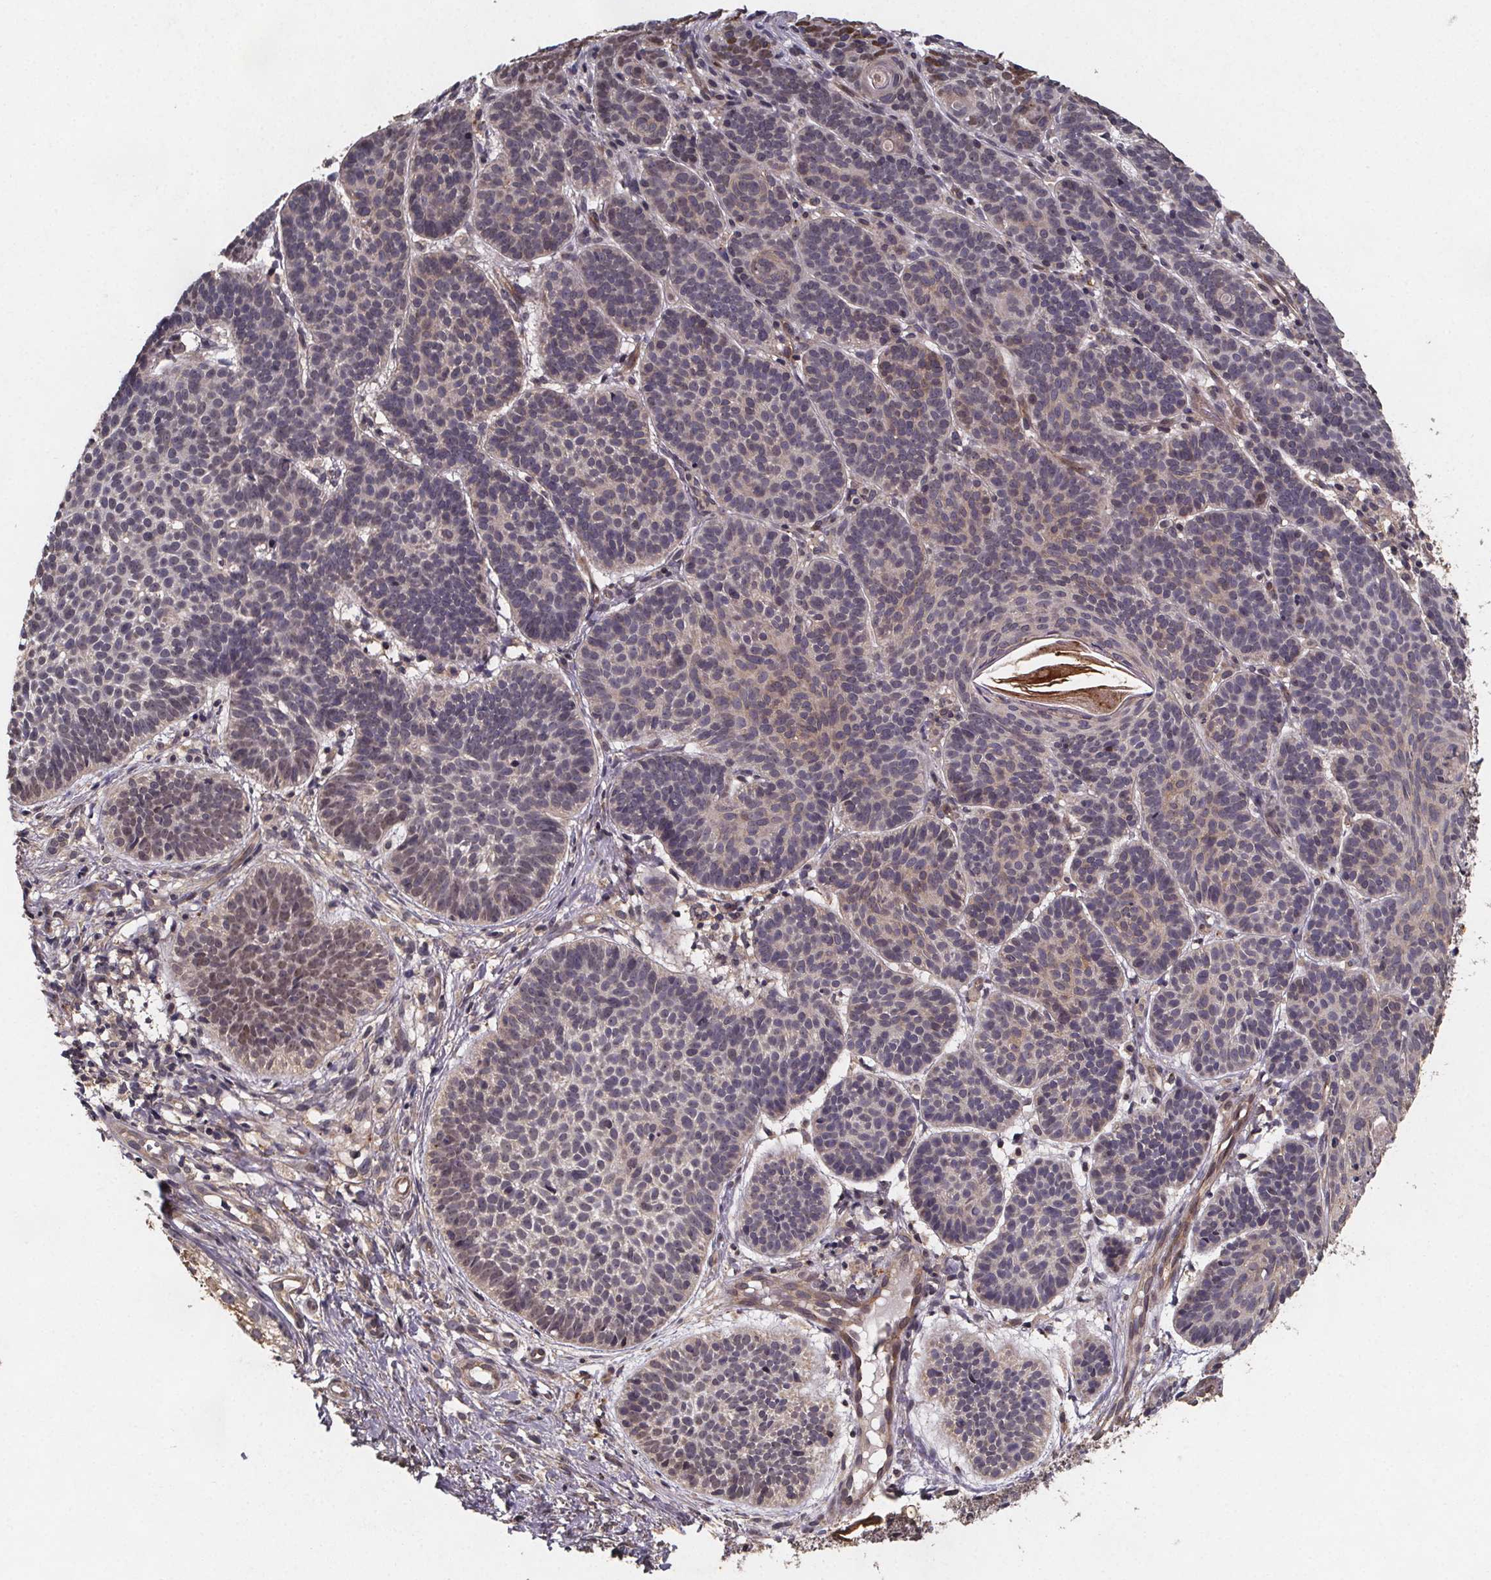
{"staining": {"intensity": "weak", "quantity": "<25%", "location": "nuclear"}, "tissue": "skin cancer", "cell_type": "Tumor cells", "image_type": "cancer", "snomed": [{"axis": "morphology", "description": "Basal cell carcinoma"}, {"axis": "topography", "description": "Skin"}], "caption": "Immunohistochemistry (IHC) photomicrograph of human basal cell carcinoma (skin) stained for a protein (brown), which reveals no expression in tumor cells.", "gene": "PIERCE2", "patient": {"sex": "male", "age": 72}}